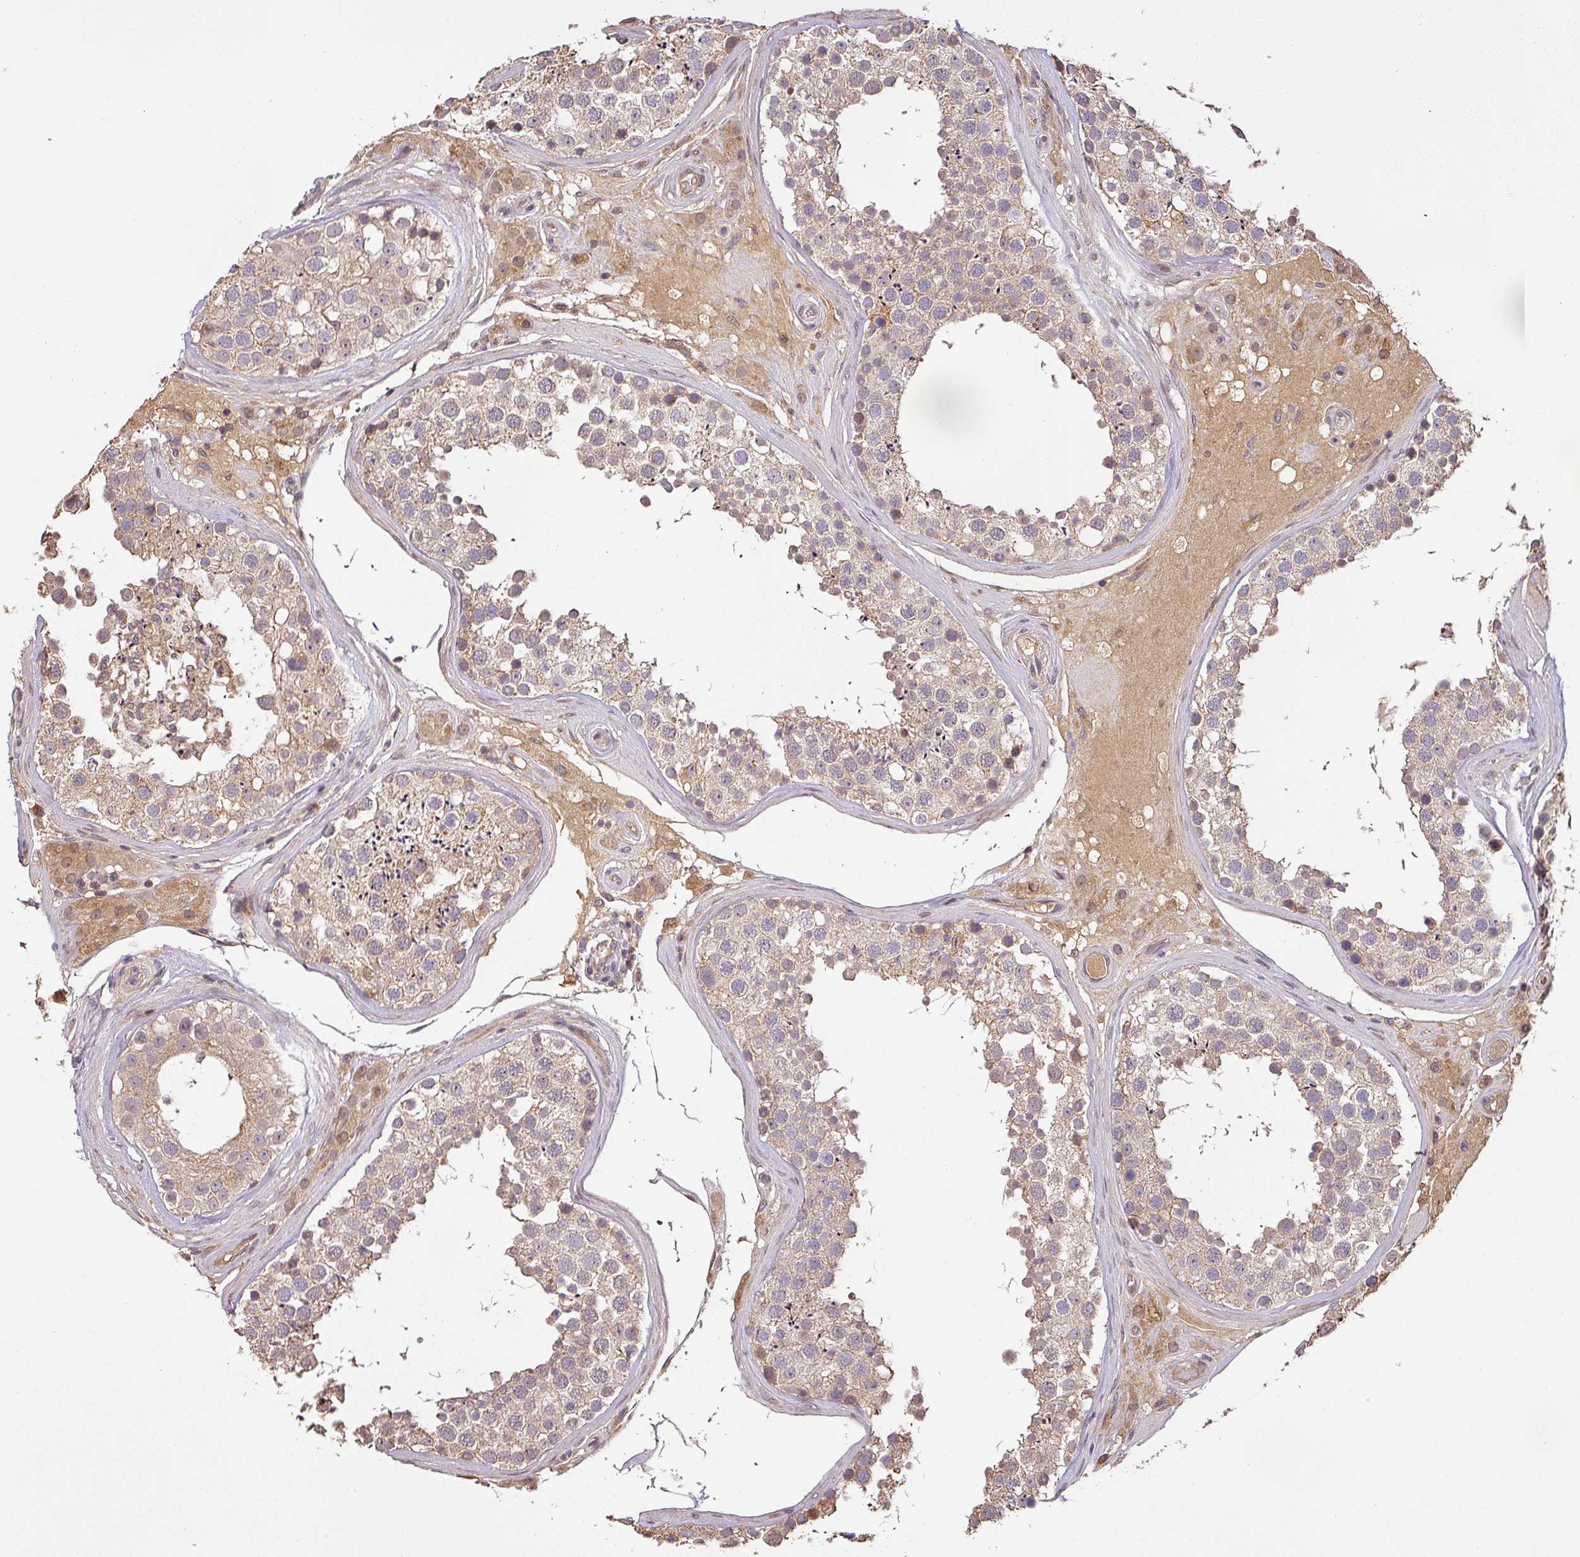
{"staining": {"intensity": "moderate", "quantity": ">75%", "location": "cytoplasmic/membranous"}, "tissue": "testis", "cell_type": "Cells in seminiferous ducts", "image_type": "normal", "snomed": [{"axis": "morphology", "description": "Normal tissue, NOS"}, {"axis": "topography", "description": "Testis"}], "caption": "Brown immunohistochemical staining in benign human testis reveals moderate cytoplasmic/membranous staining in about >75% of cells in seminiferous ducts. The staining is performed using DAB brown chromogen to label protein expression. The nuclei are counter-stained blue using hematoxylin.", "gene": "BPIFB3", "patient": {"sex": "male", "age": 46}}